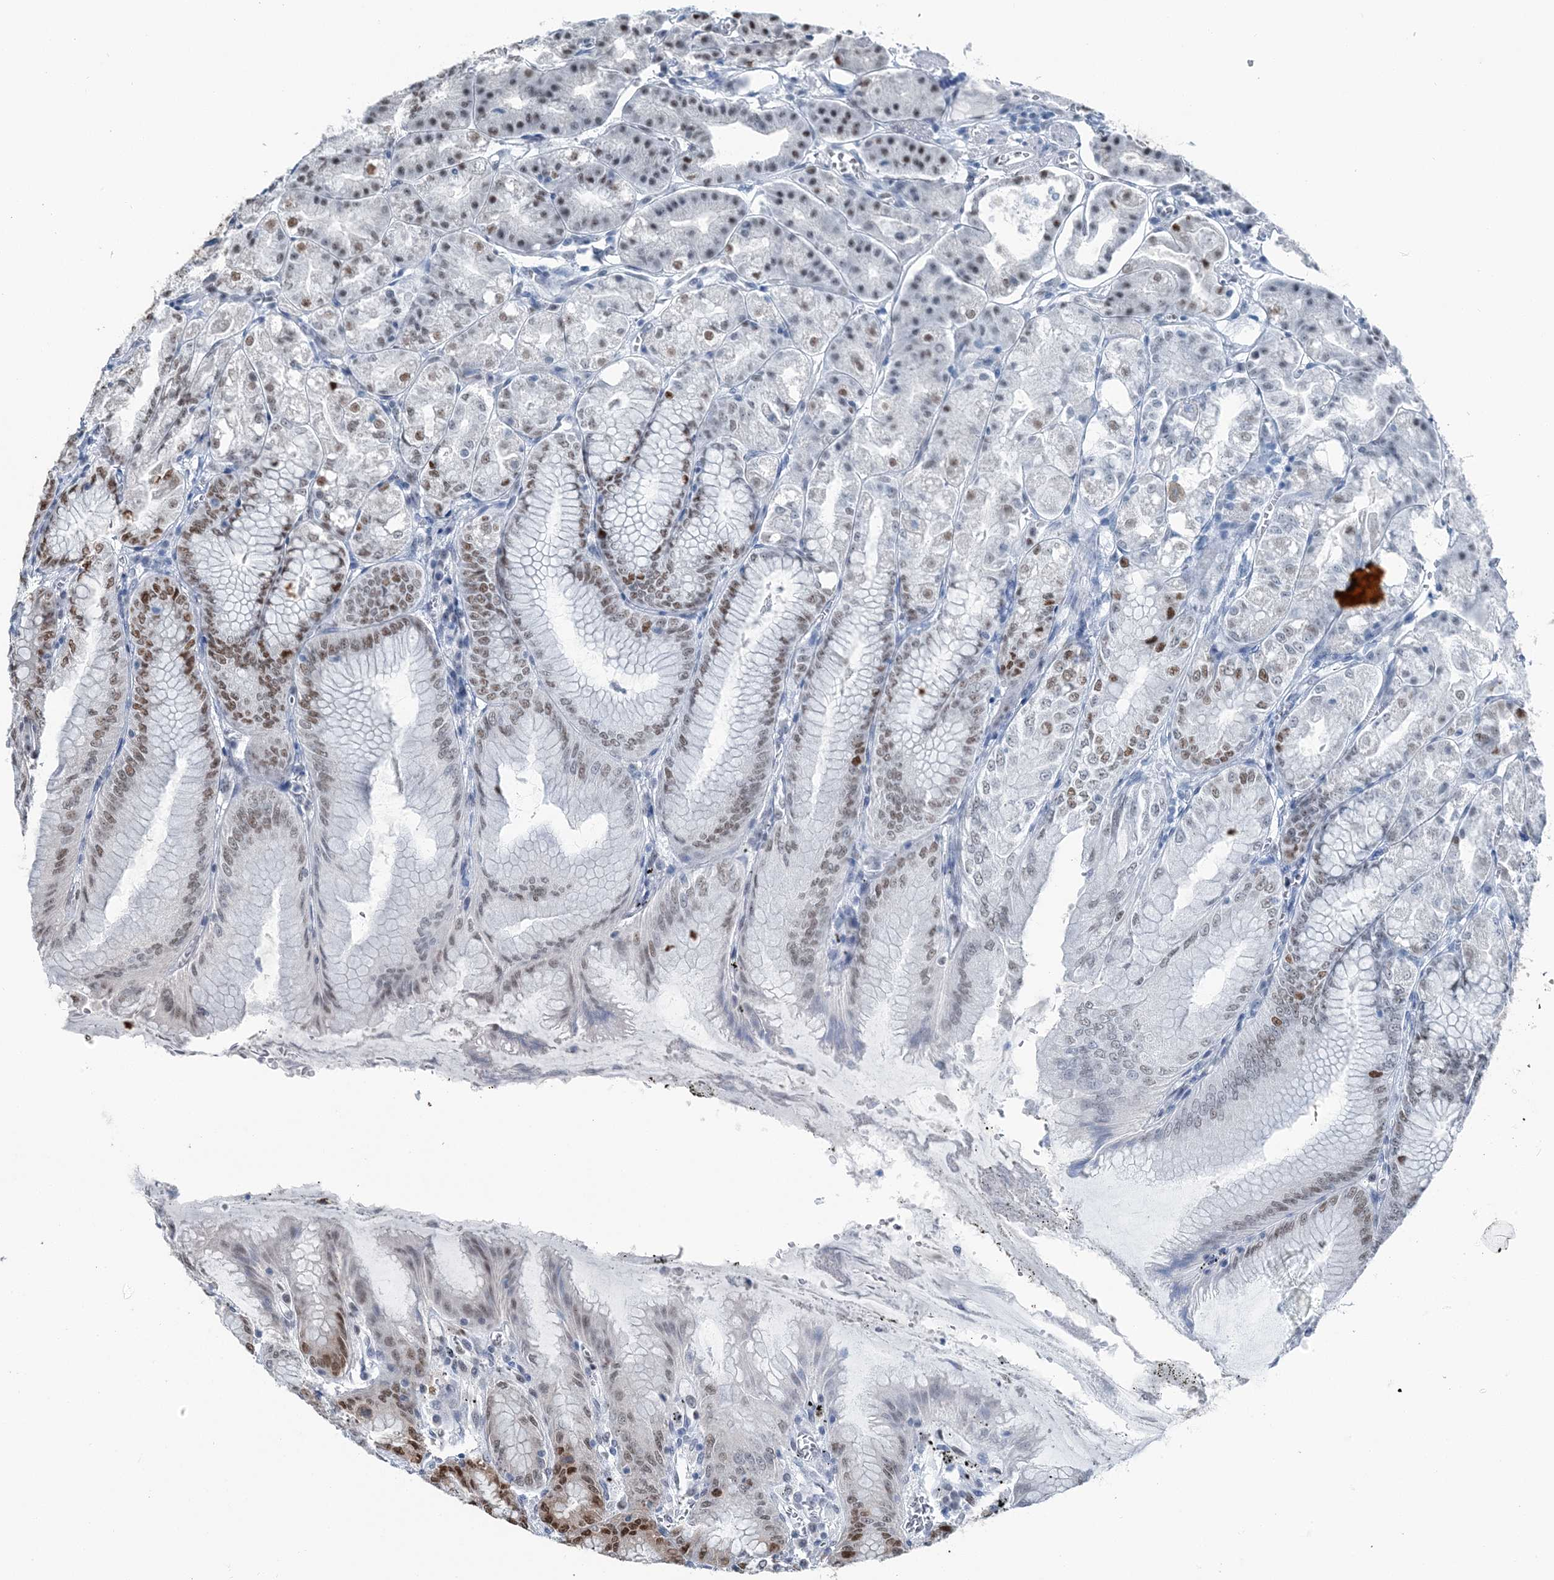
{"staining": {"intensity": "strong", "quantity": "25%-75%", "location": "nuclear"}, "tissue": "stomach", "cell_type": "Glandular cells", "image_type": "normal", "snomed": [{"axis": "morphology", "description": "Normal tissue, NOS"}, {"axis": "topography", "description": "Stomach, lower"}], "caption": "Strong nuclear expression is appreciated in about 25%-75% of glandular cells in unremarkable stomach. (Brightfield microscopy of DAB IHC at high magnification).", "gene": "HAT1", "patient": {"sex": "male", "age": 71}}